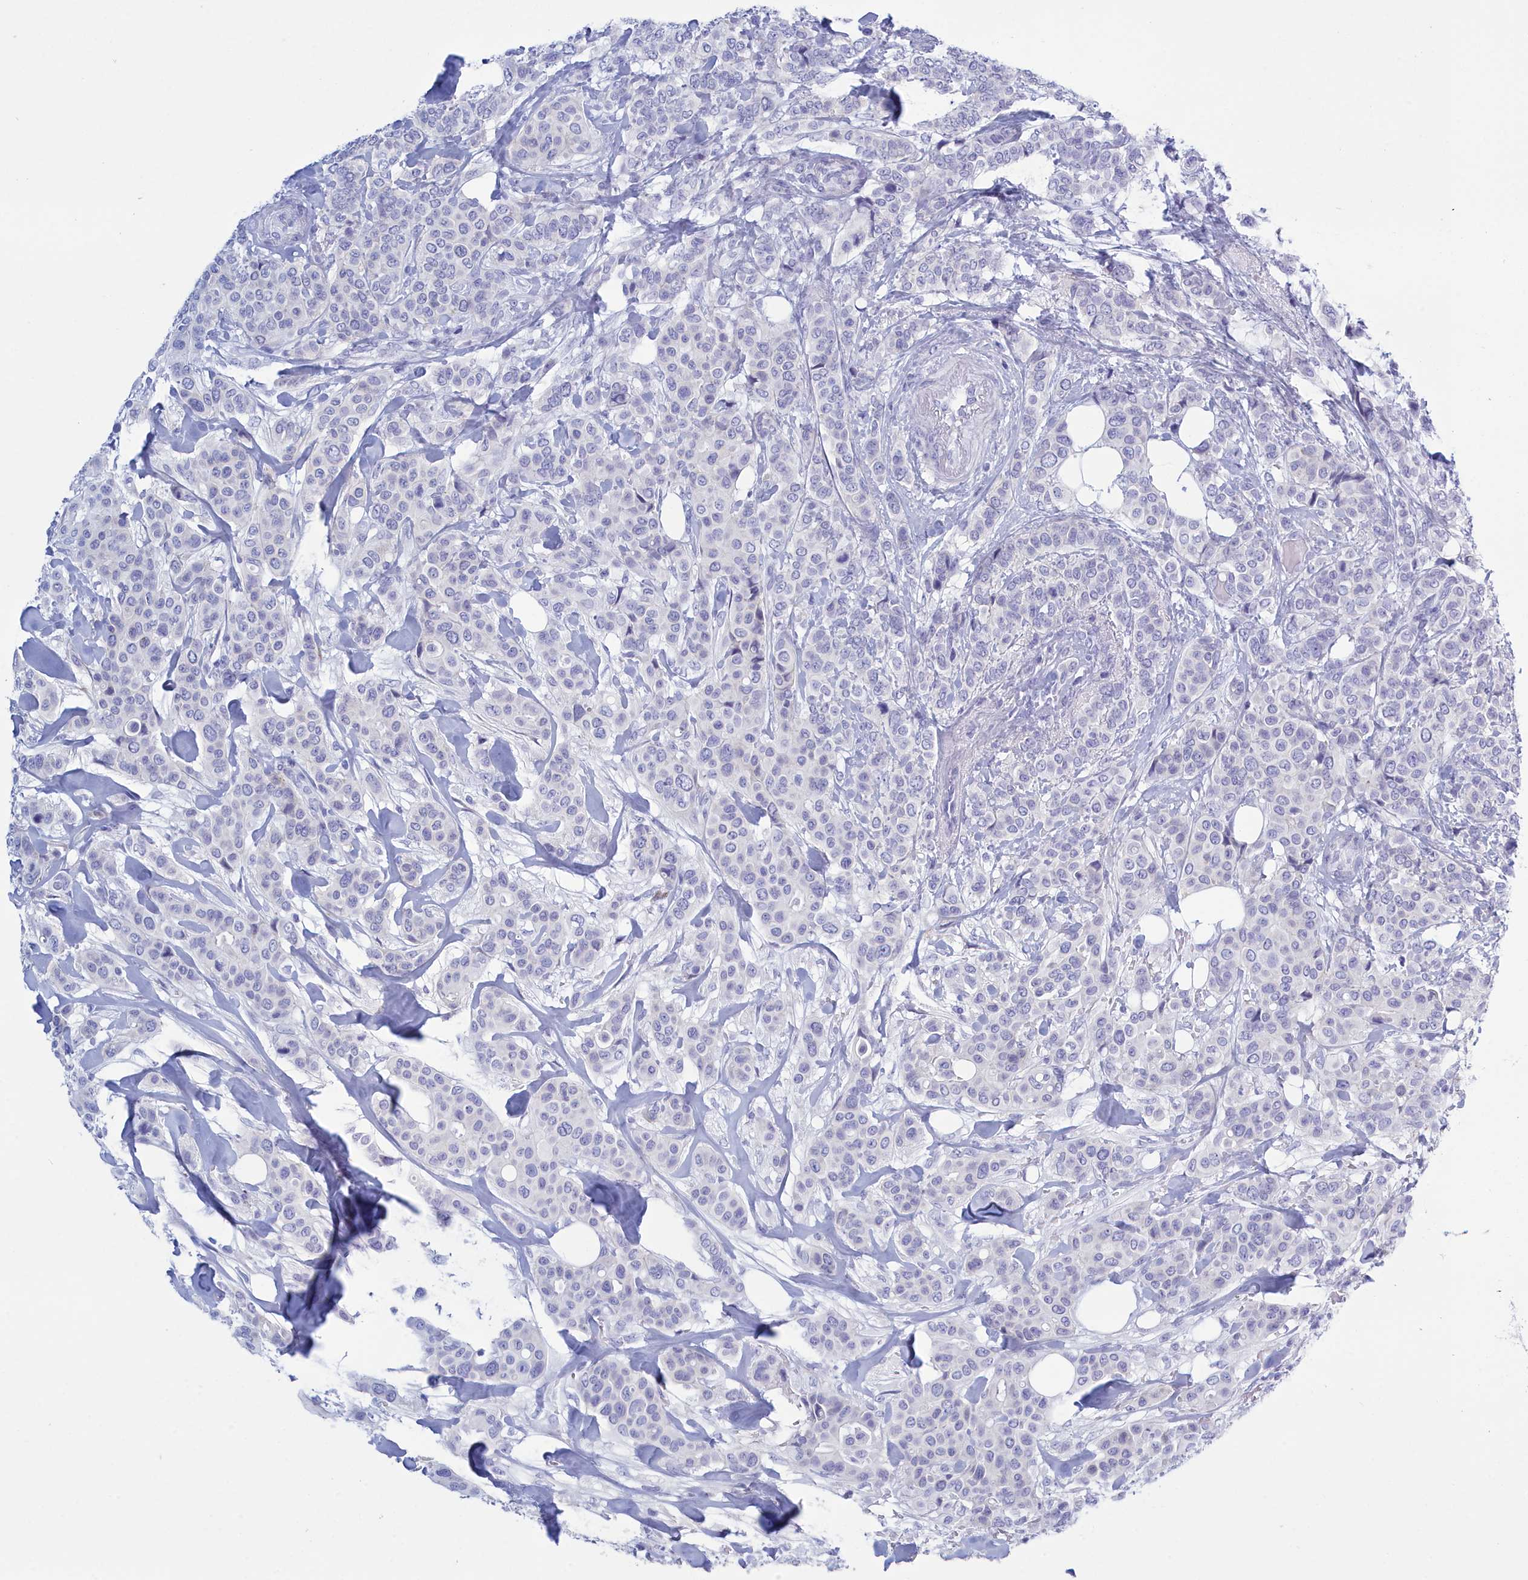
{"staining": {"intensity": "negative", "quantity": "none", "location": "none"}, "tissue": "breast cancer", "cell_type": "Tumor cells", "image_type": "cancer", "snomed": [{"axis": "morphology", "description": "Lobular carcinoma"}, {"axis": "topography", "description": "Breast"}], "caption": "Tumor cells are negative for protein expression in human lobular carcinoma (breast).", "gene": "TMEM97", "patient": {"sex": "female", "age": 51}}